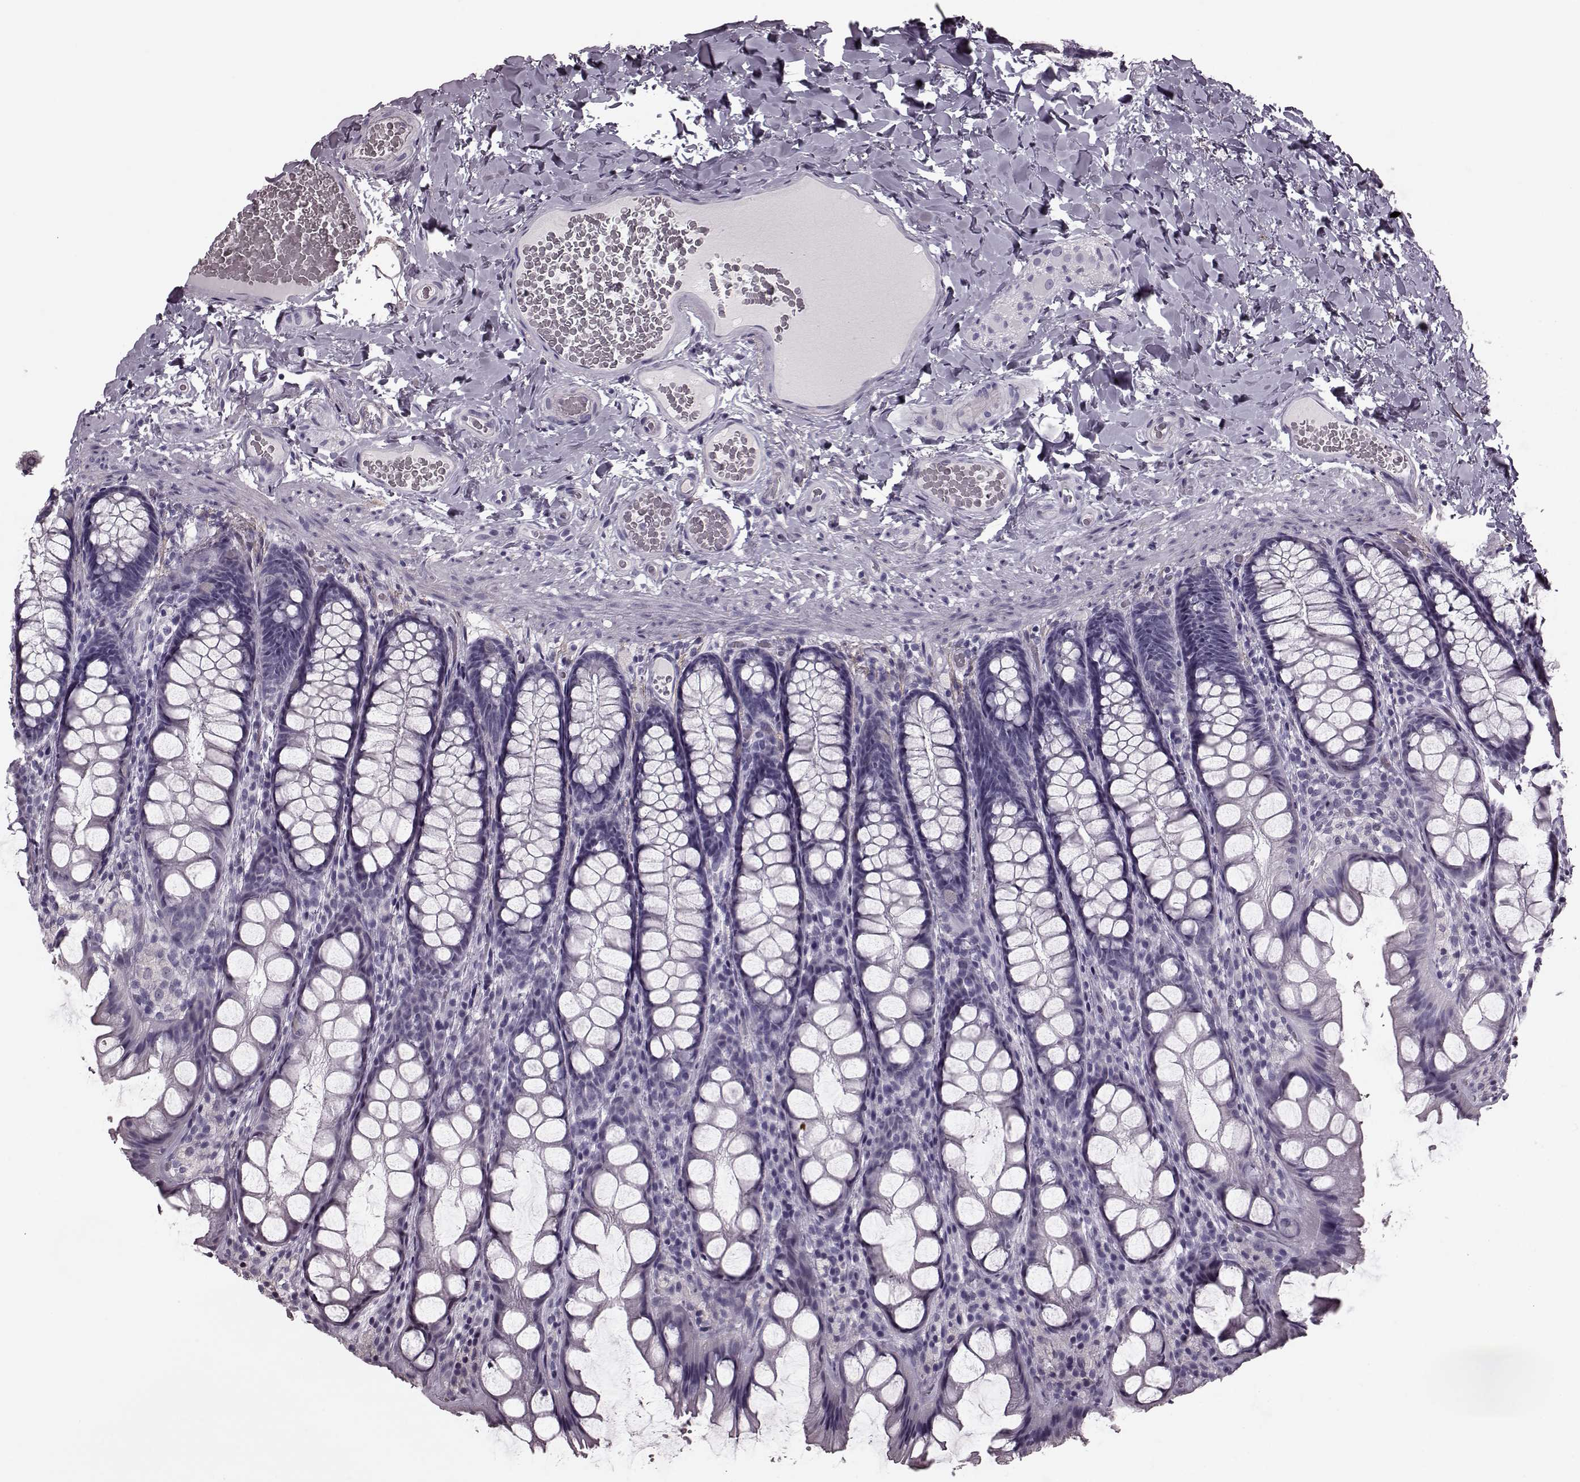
{"staining": {"intensity": "negative", "quantity": "none", "location": "none"}, "tissue": "colon", "cell_type": "Endothelial cells", "image_type": "normal", "snomed": [{"axis": "morphology", "description": "Normal tissue, NOS"}, {"axis": "topography", "description": "Colon"}], "caption": "IHC of normal colon shows no expression in endothelial cells.", "gene": "CST7", "patient": {"sex": "male", "age": 47}}